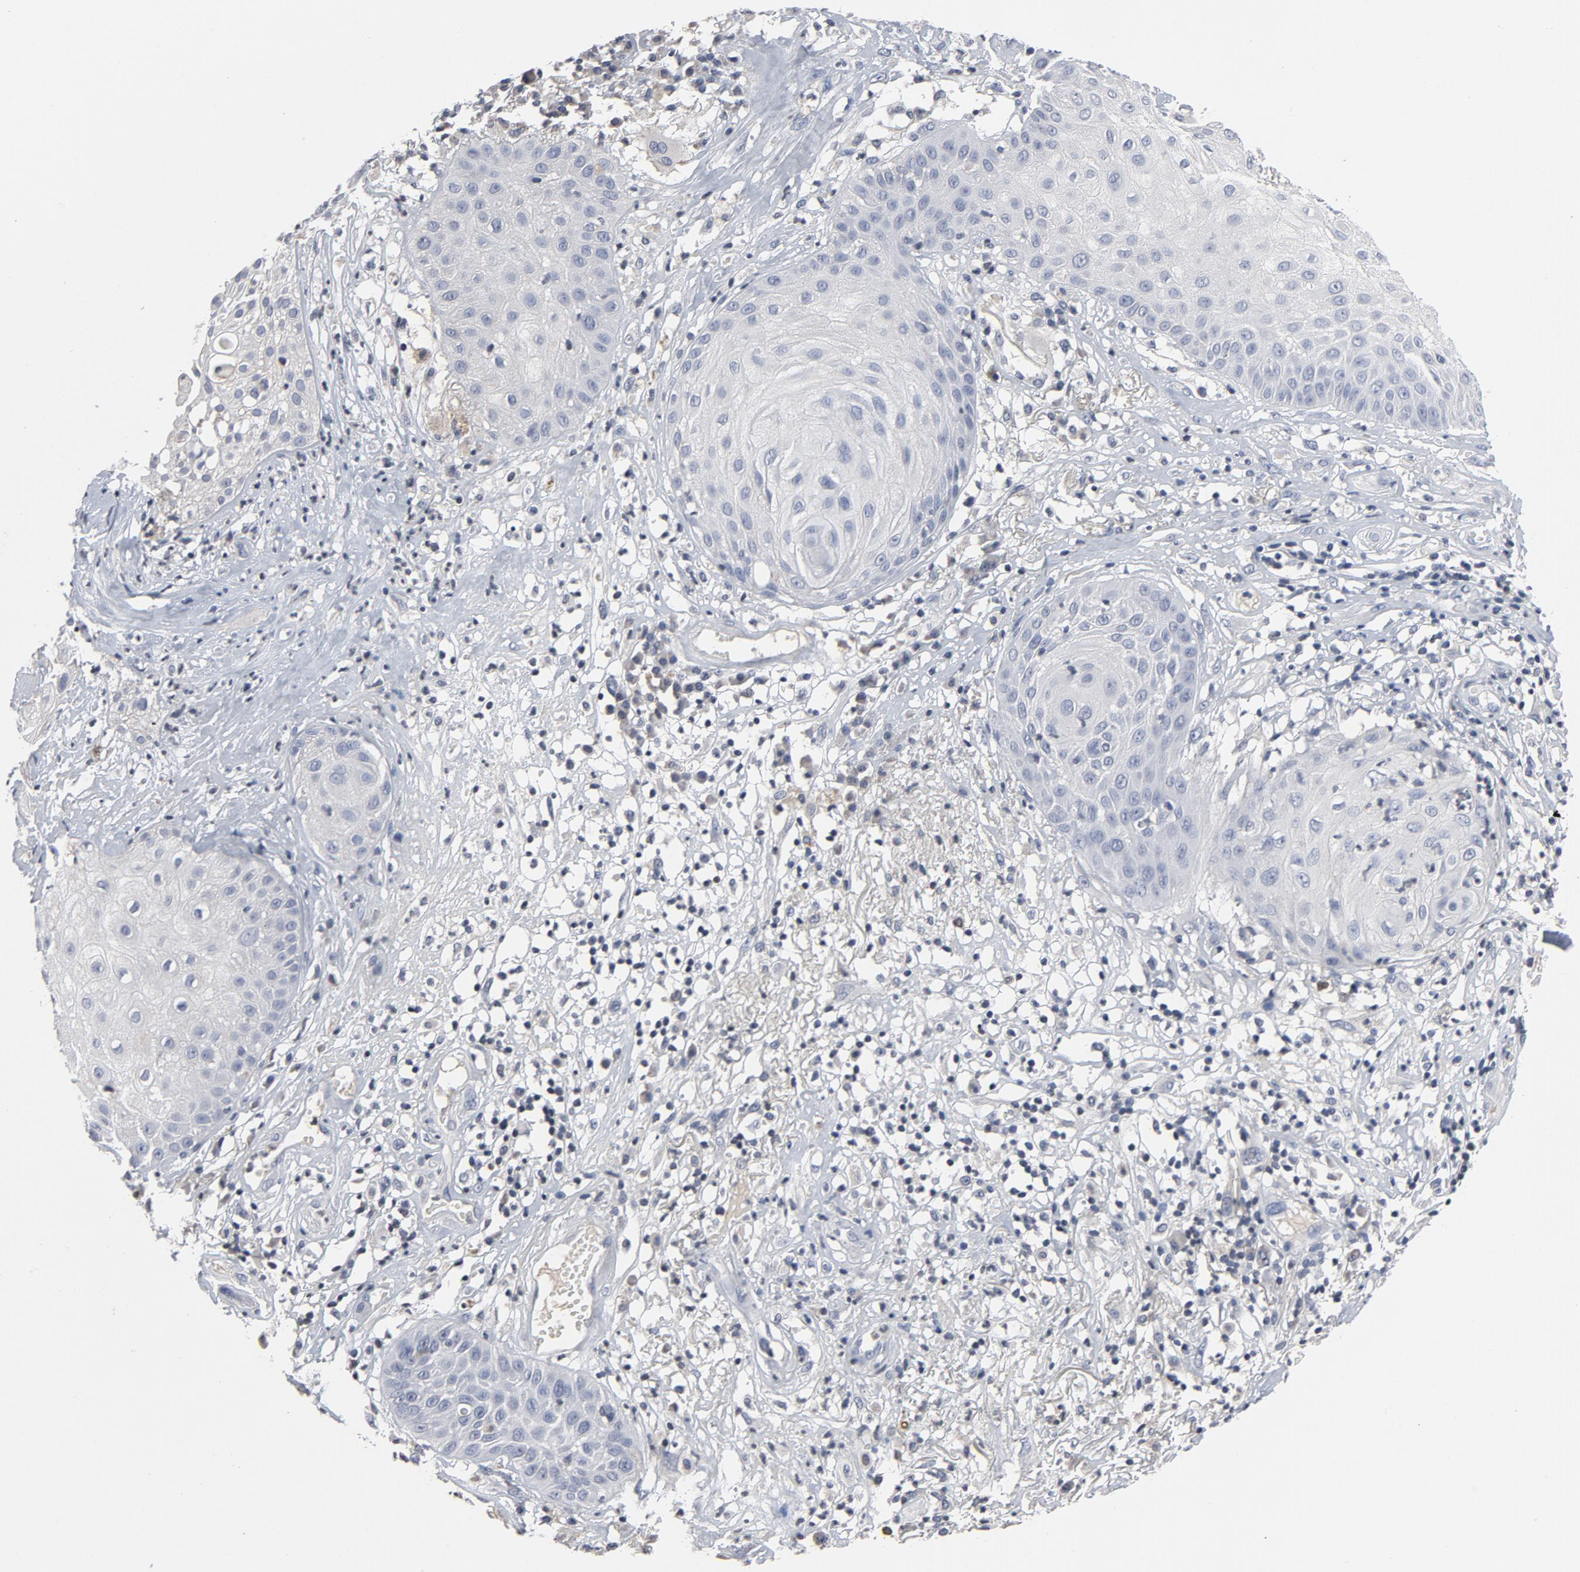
{"staining": {"intensity": "negative", "quantity": "none", "location": "none"}, "tissue": "skin cancer", "cell_type": "Tumor cells", "image_type": "cancer", "snomed": [{"axis": "morphology", "description": "Squamous cell carcinoma, NOS"}, {"axis": "topography", "description": "Skin"}], "caption": "The histopathology image exhibits no staining of tumor cells in skin squamous cell carcinoma.", "gene": "TCL1A", "patient": {"sex": "male", "age": 65}}